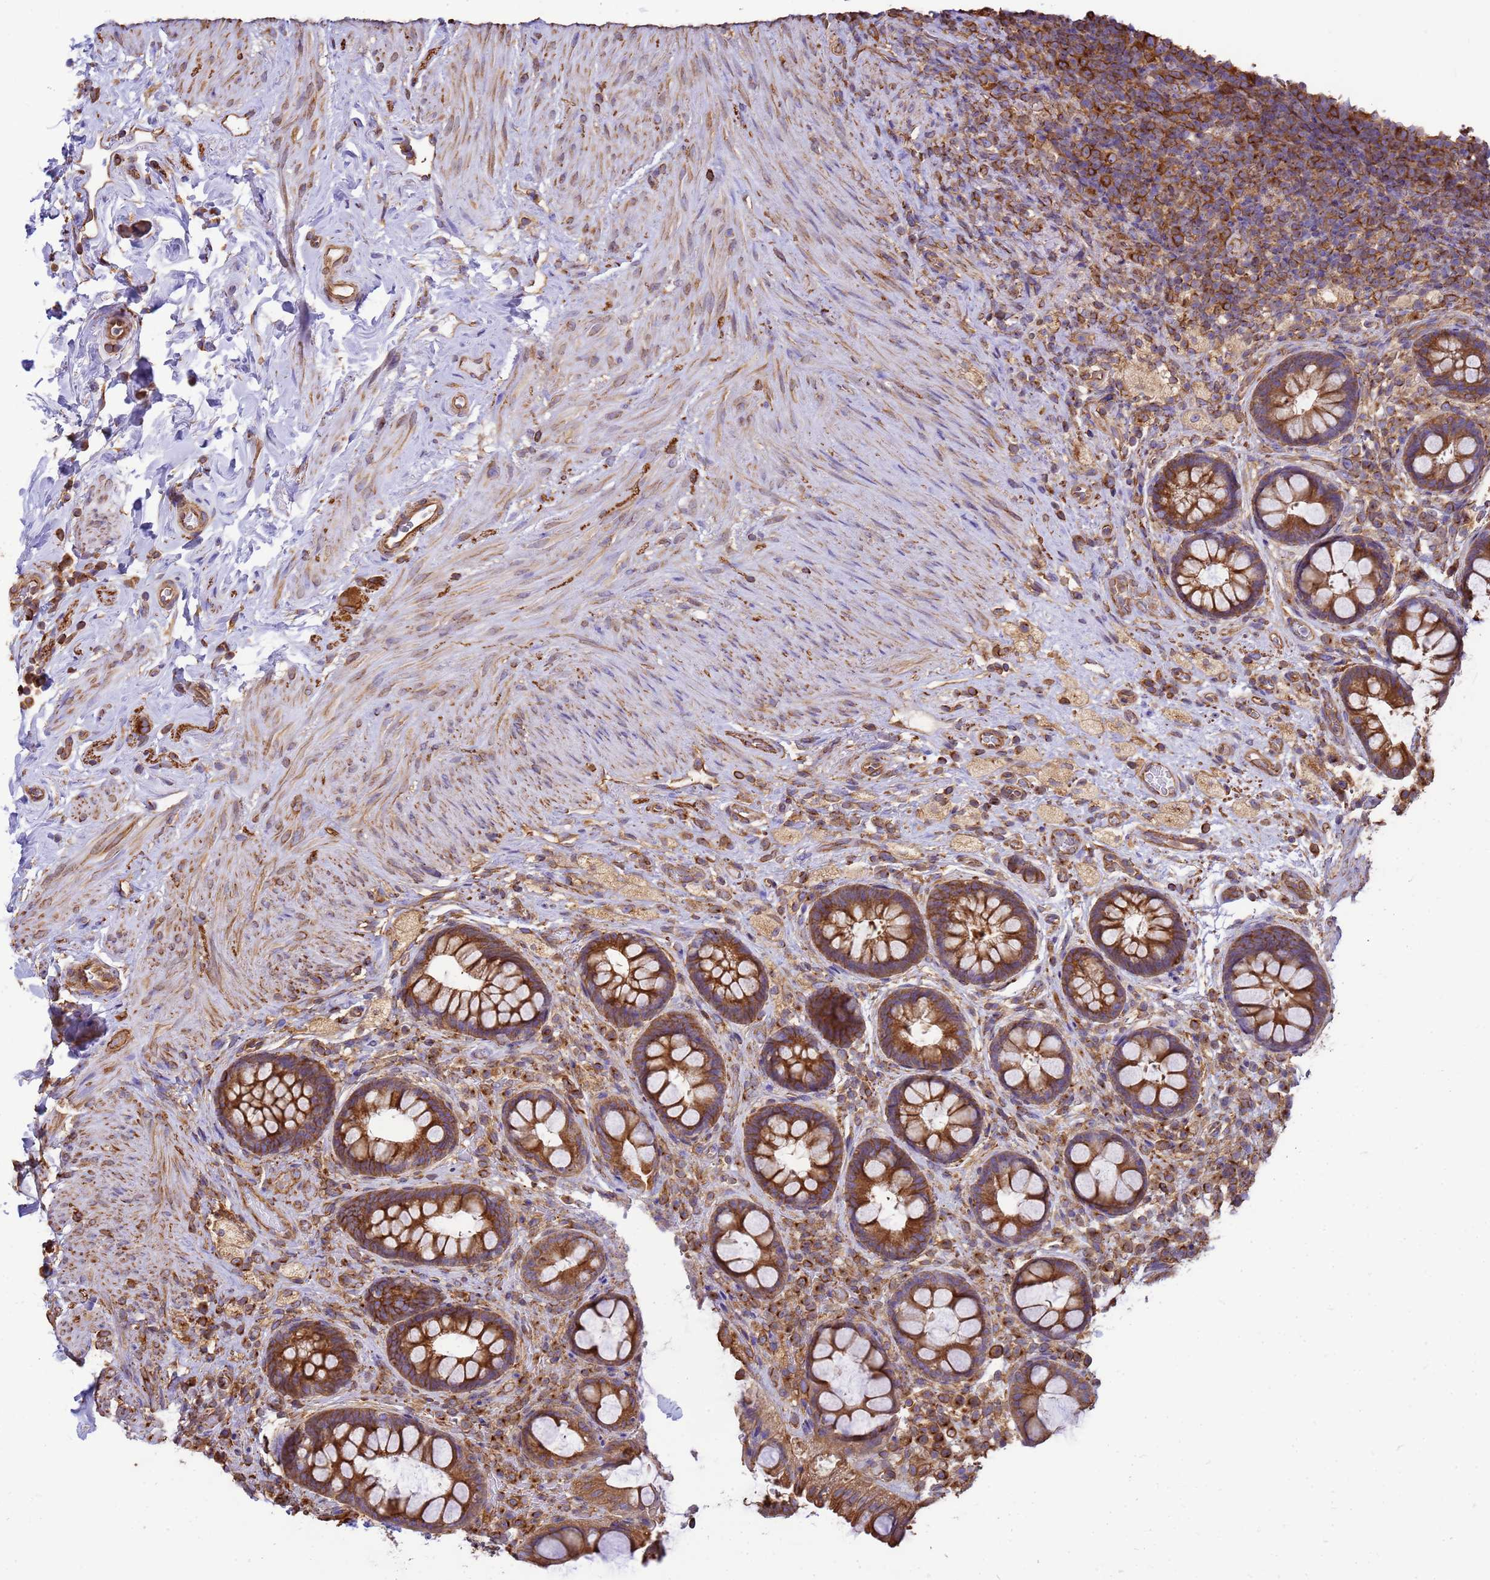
{"staining": {"intensity": "moderate", "quantity": ">75%", "location": "cytoplasmic/membranous"}, "tissue": "rectum", "cell_type": "Glandular cells", "image_type": "normal", "snomed": [{"axis": "morphology", "description": "Normal tissue, NOS"}, {"axis": "topography", "description": "Rectum"}, {"axis": "topography", "description": "Peripheral nerve tissue"}], "caption": "The histopathology image reveals immunohistochemical staining of benign rectum. There is moderate cytoplasmic/membranous expression is seen in about >75% of glandular cells. The staining is performed using DAB (3,3'-diaminobenzidine) brown chromogen to label protein expression. The nuclei are counter-stained blue using hematoxylin.", "gene": "ENSG00000198211", "patient": {"sex": "female", "age": 69}}